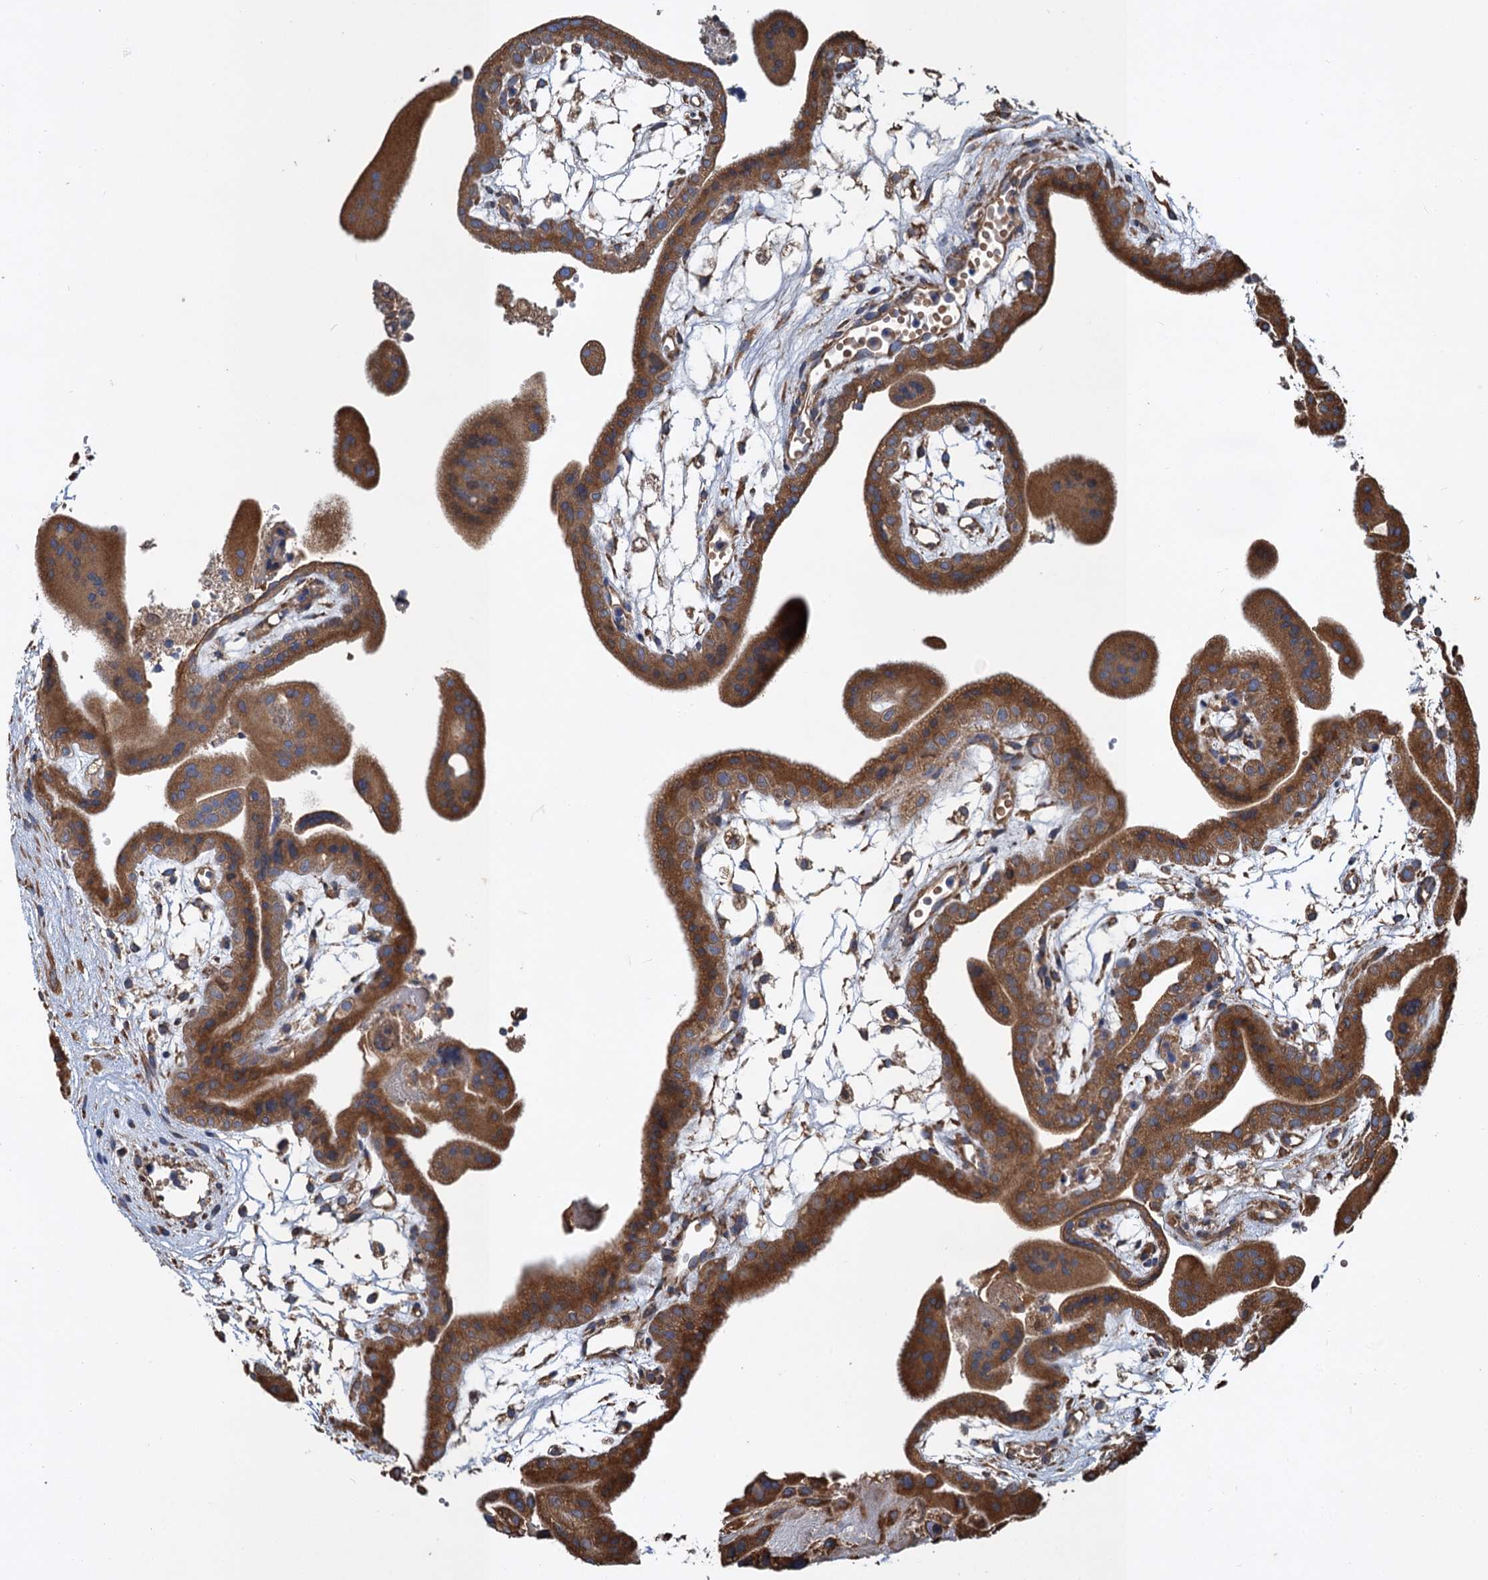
{"staining": {"intensity": "moderate", "quantity": ">75%", "location": "cytoplasmic/membranous"}, "tissue": "placenta", "cell_type": "Decidual cells", "image_type": "normal", "snomed": [{"axis": "morphology", "description": "Normal tissue, NOS"}, {"axis": "topography", "description": "Placenta"}], "caption": "Immunohistochemistry staining of unremarkable placenta, which exhibits medium levels of moderate cytoplasmic/membranous positivity in about >75% of decidual cells indicating moderate cytoplasmic/membranous protein positivity. The staining was performed using DAB (3,3'-diaminobenzidine) (brown) for protein detection and nuclei were counterstained in hematoxylin (blue).", "gene": "LINS1", "patient": {"sex": "female", "age": 18}}